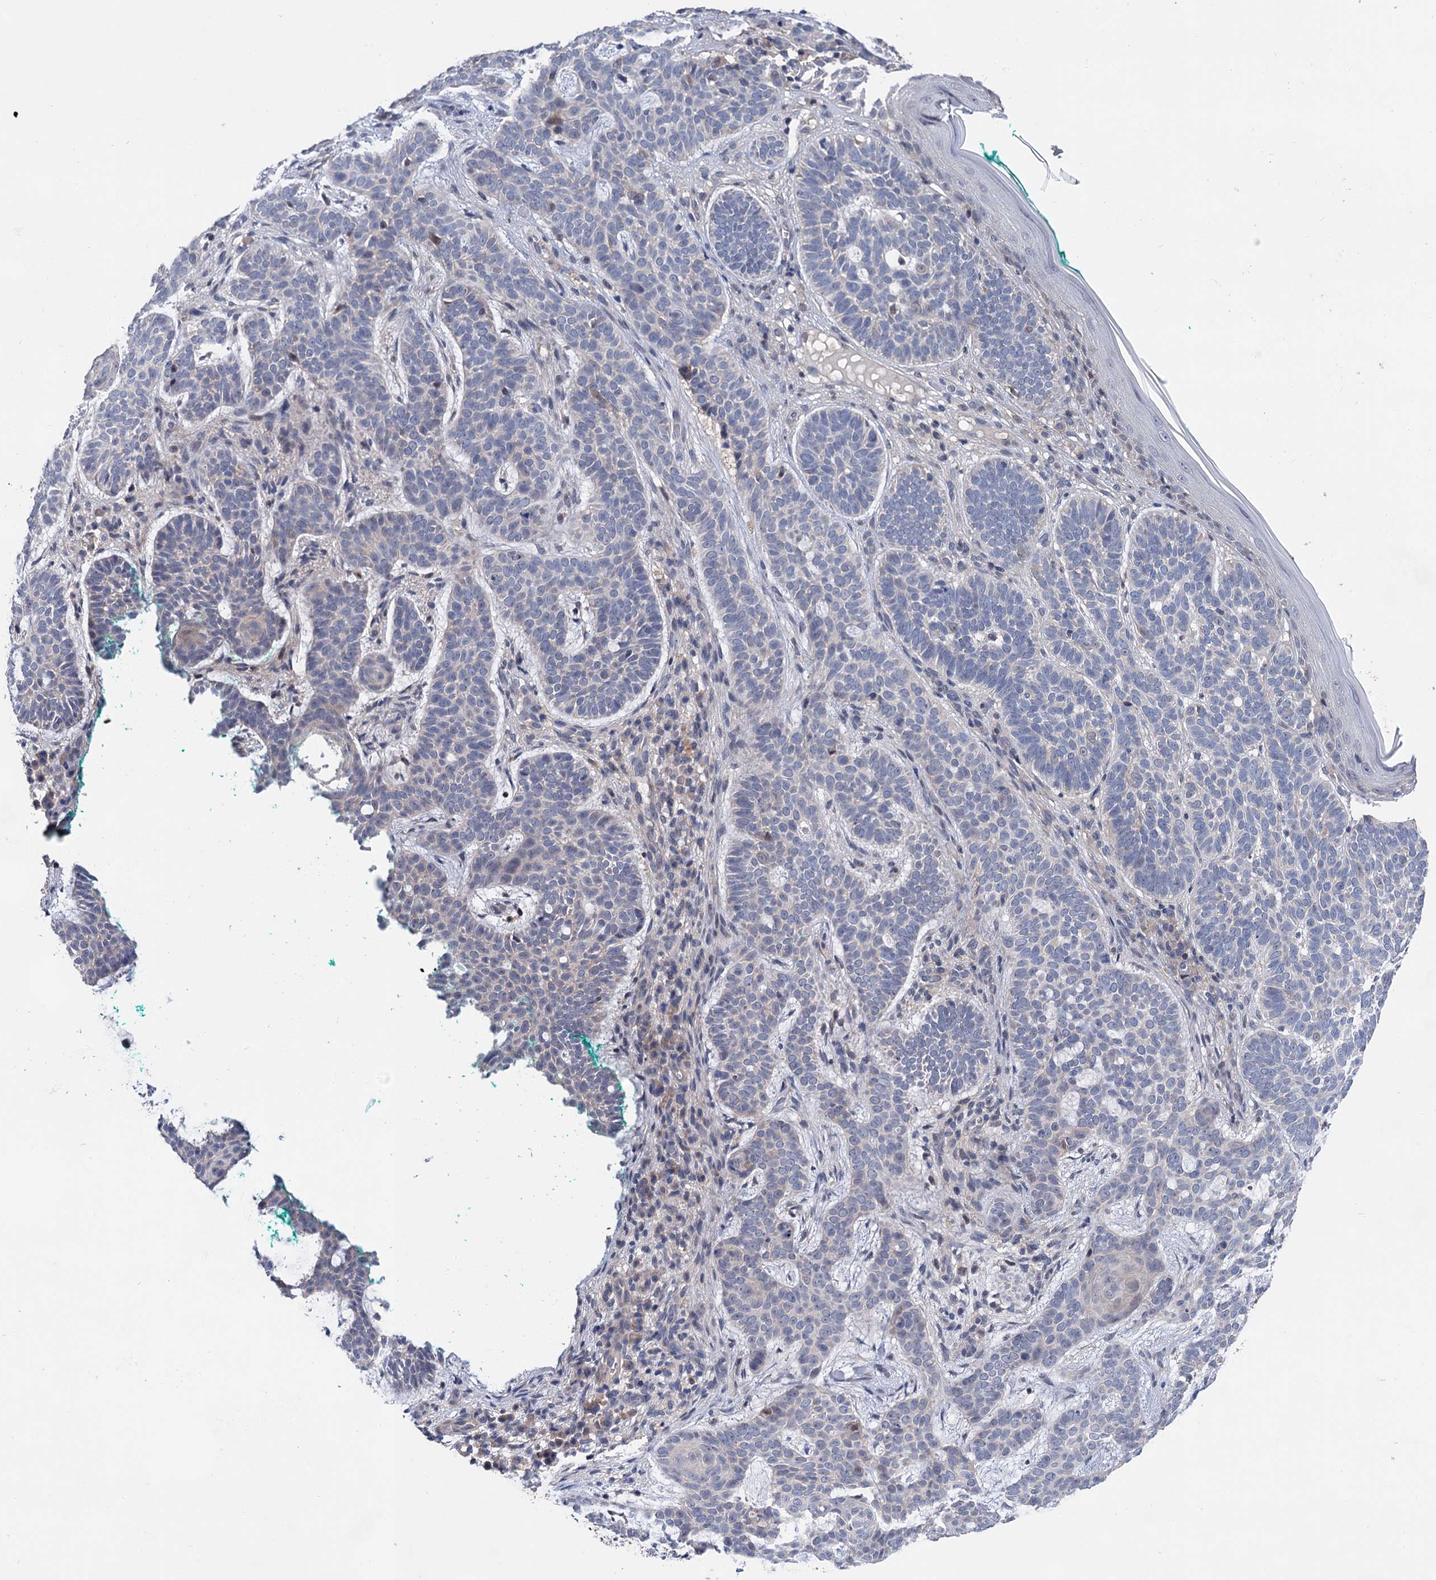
{"staining": {"intensity": "negative", "quantity": "none", "location": "none"}, "tissue": "skin cancer", "cell_type": "Tumor cells", "image_type": "cancer", "snomed": [{"axis": "morphology", "description": "Basal cell carcinoma"}, {"axis": "topography", "description": "Skin"}], "caption": "Tumor cells are negative for brown protein staining in skin basal cell carcinoma. The staining was performed using DAB (3,3'-diaminobenzidine) to visualize the protein expression in brown, while the nuclei were stained in blue with hematoxylin (Magnification: 20x).", "gene": "MORN3", "patient": {"sex": "male", "age": 85}}